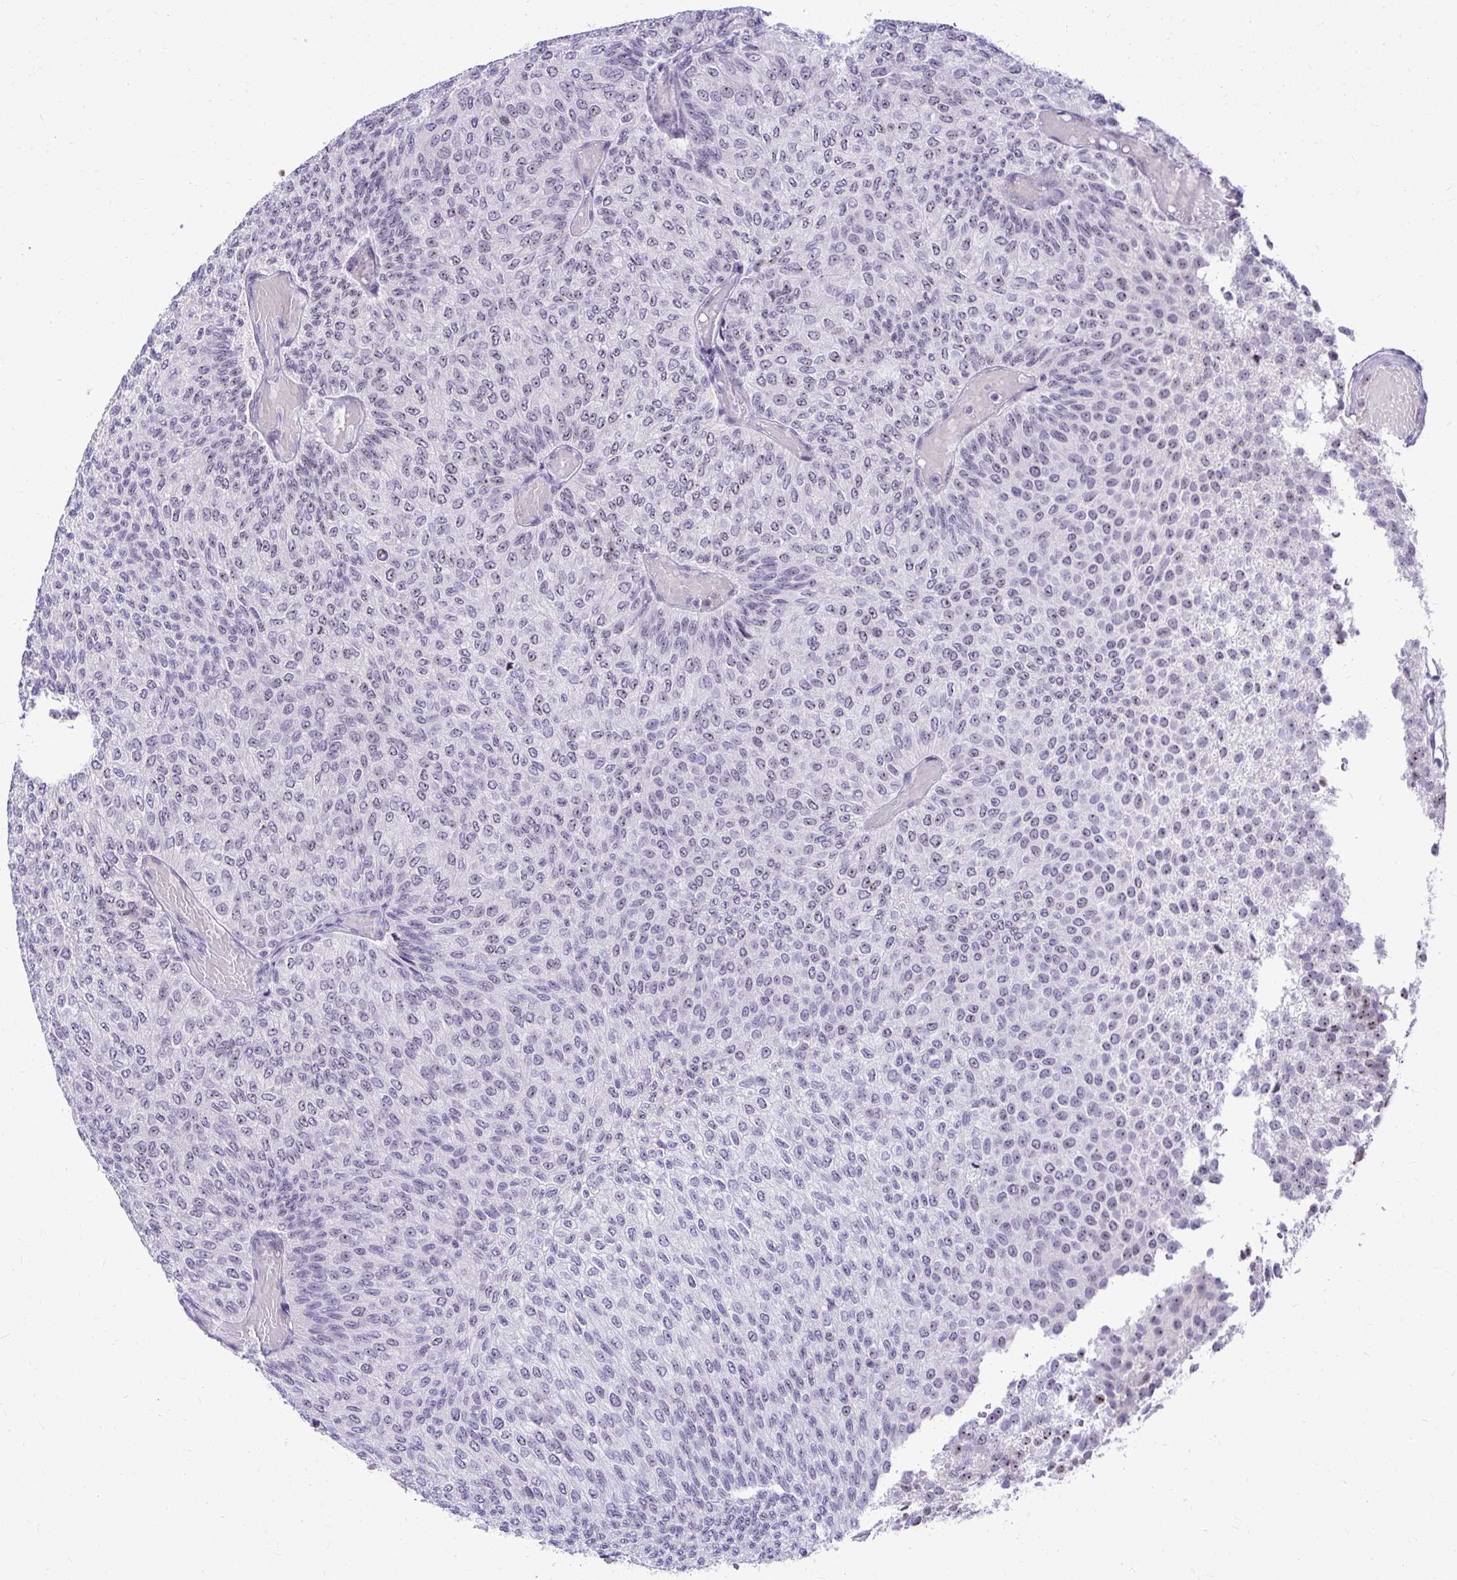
{"staining": {"intensity": "strong", "quantity": "25%-75%", "location": "nuclear"}, "tissue": "urothelial cancer", "cell_type": "Tumor cells", "image_type": "cancer", "snomed": [{"axis": "morphology", "description": "Urothelial carcinoma, Low grade"}, {"axis": "topography", "description": "Urinary bladder"}], "caption": "The image demonstrates immunohistochemical staining of low-grade urothelial carcinoma. There is strong nuclear positivity is identified in approximately 25%-75% of tumor cells. The staining is performed using DAB (3,3'-diaminobenzidine) brown chromogen to label protein expression. The nuclei are counter-stained blue using hematoxylin.", "gene": "NIFK", "patient": {"sex": "male", "age": 78}}